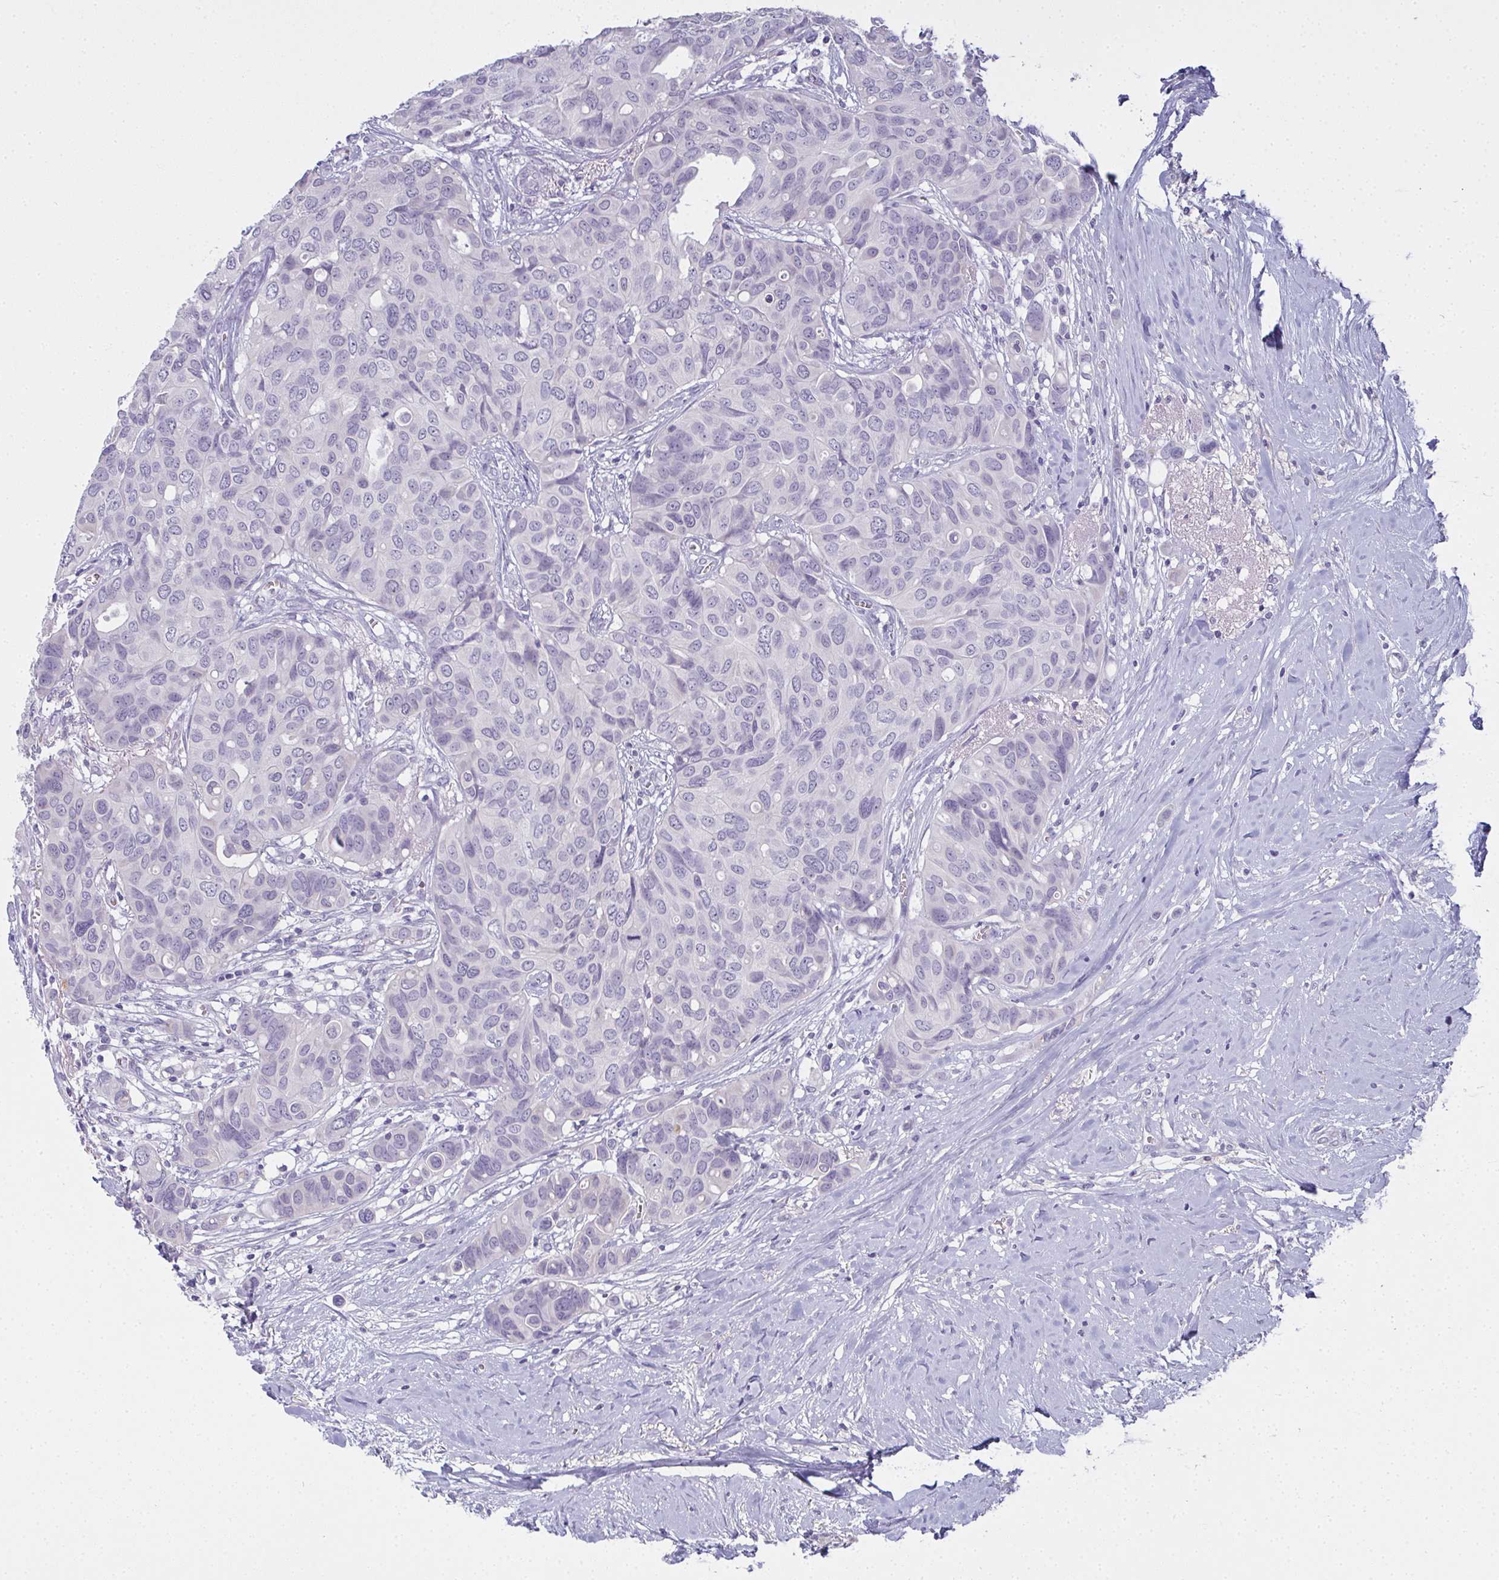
{"staining": {"intensity": "negative", "quantity": "none", "location": "none"}, "tissue": "breast cancer", "cell_type": "Tumor cells", "image_type": "cancer", "snomed": [{"axis": "morphology", "description": "Duct carcinoma"}, {"axis": "topography", "description": "Breast"}], "caption": "Immunohistochemistry image of breast cancer stained for a protein (brown), which shows no staining in tumor cells.", "gene": "SLC36A2", "patient": {"sex": "female", "age": 54}}